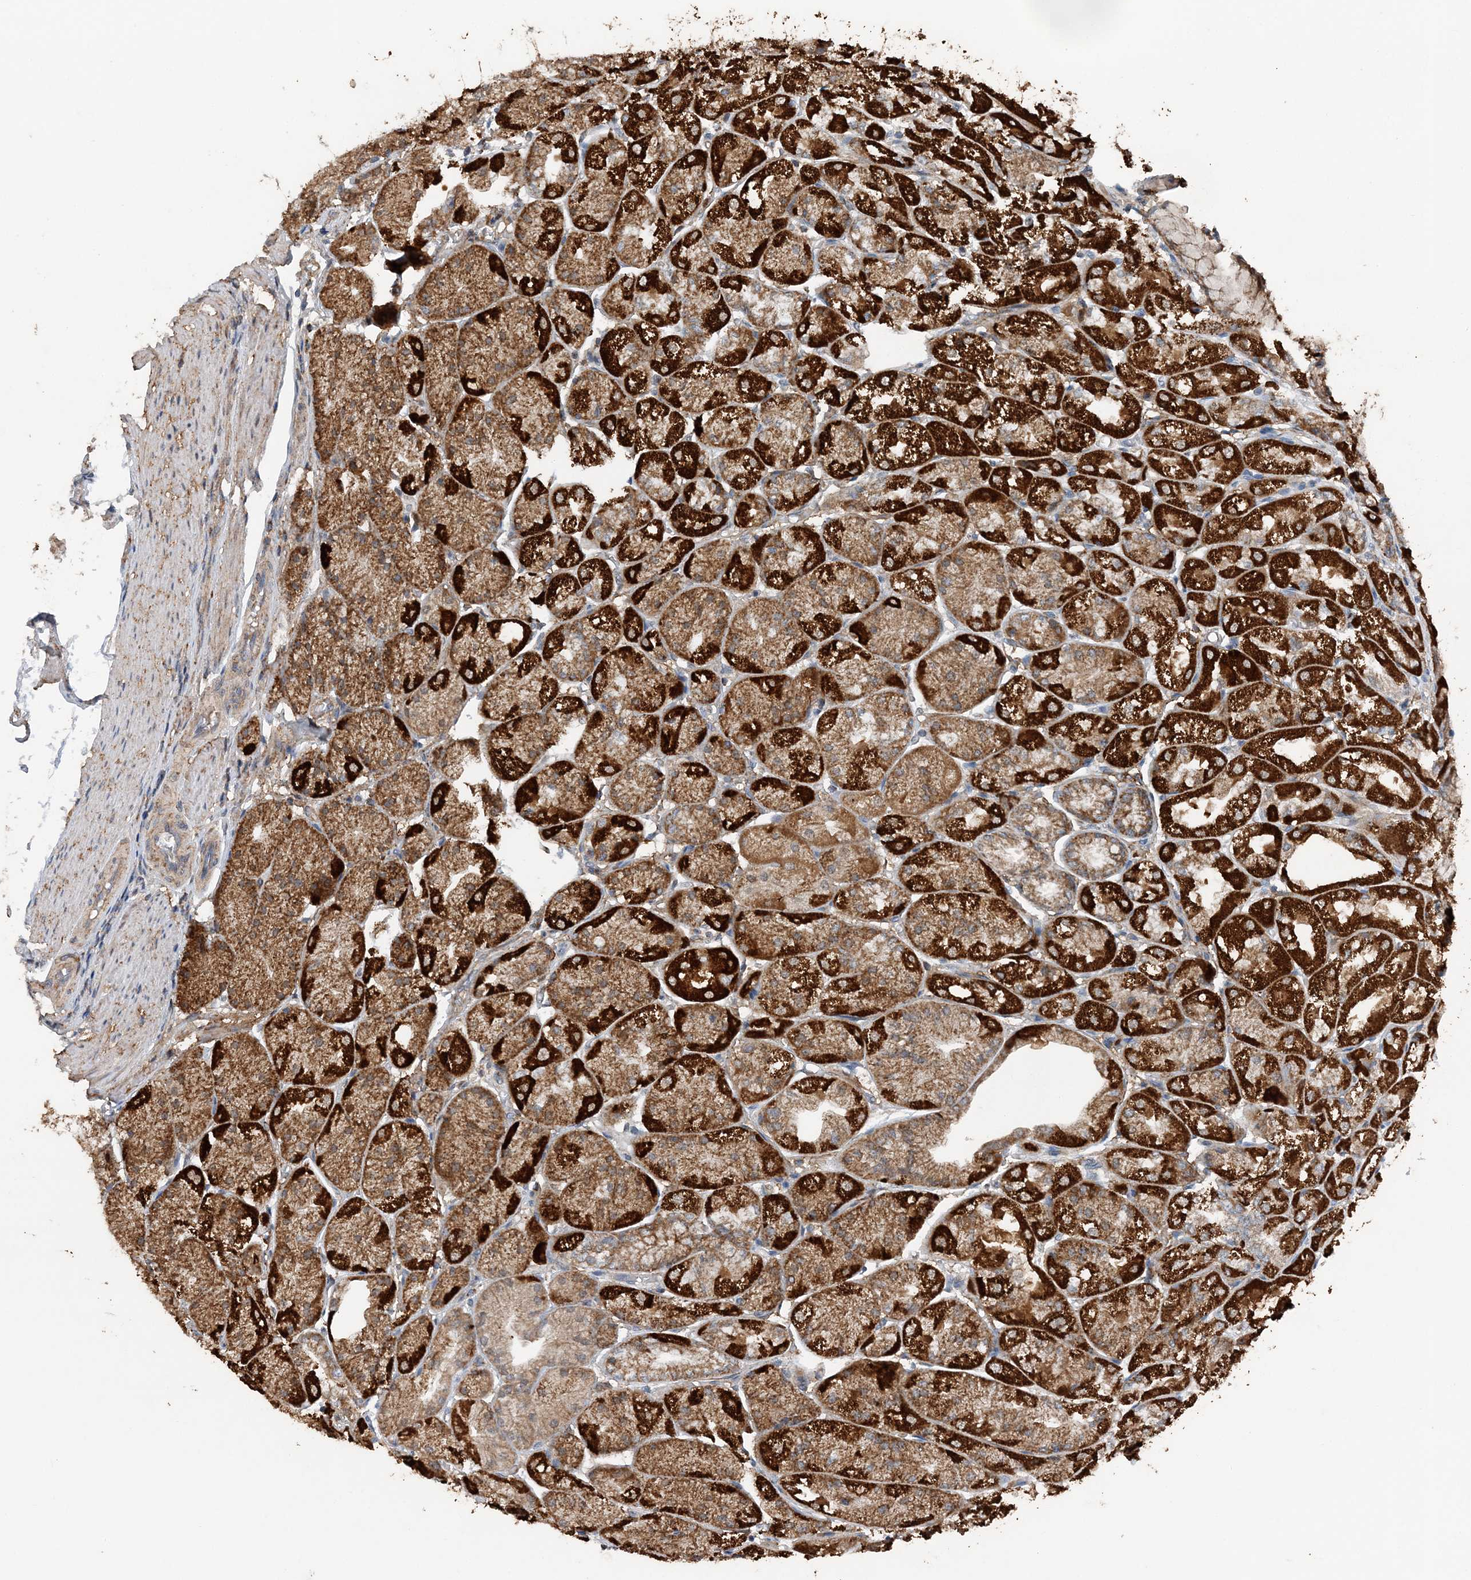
{"staining": {"intensity": "strong", "quantity": ">75%", "location": "cytoplasmic/membranous"}, "tissue": "stomach", "cell_type": "Glandular cells", "image_type": "normal", "snomed": [{"axis": "morphology", "description": "Normal tissue, NOS"}, {"axis": "topography", "description": "Stomach, upper"}], "caption": "Protein staining by IHC displays strong cytoplasmic/membranous staining in approximately >75% of glandular cells in benign stomach.", "gene": "SPRY2", "patient": {"sex": "male", "age": 72}}